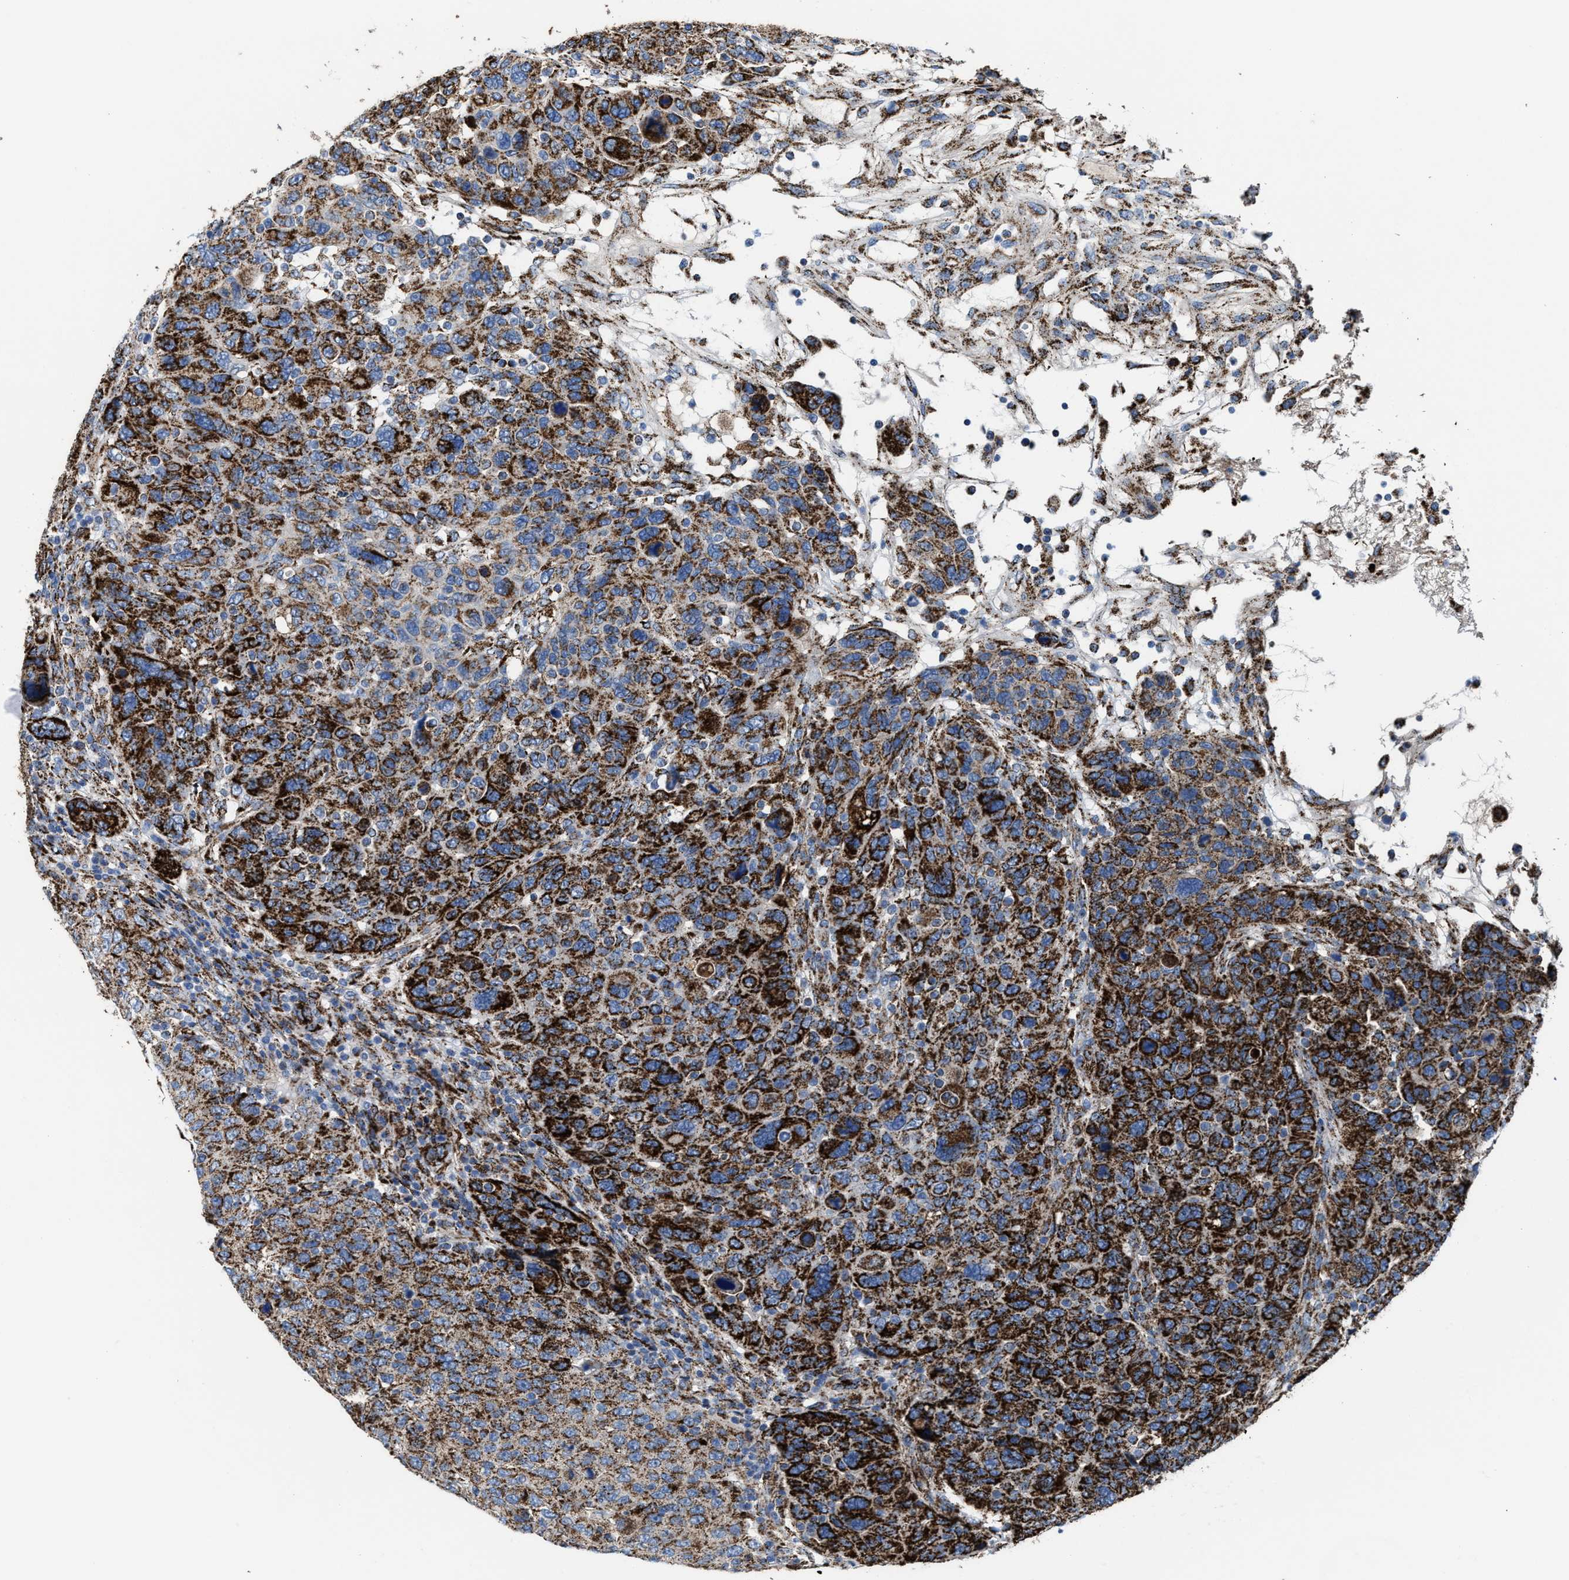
{"staining": {"intensity": "strong", "quantity": ">75%", "location": "cytoplasmic/membranous"}, "tissue": "breast cancer", "cell_type": "Tumor cells", "image_type": "cancer", "snomed": [{"axis": "morphology", "description": "Duct carcinoma"}, {"axis": "topography", "description": "Breast"}], "caption": "This micrograph shows IHC staining of human breast cancer, with high strong cytoplasmic/membranous expression in about >75% of tumor cells.", "gene": "ALDH1B1", "patient": {"sex": "female", "age": 37}}